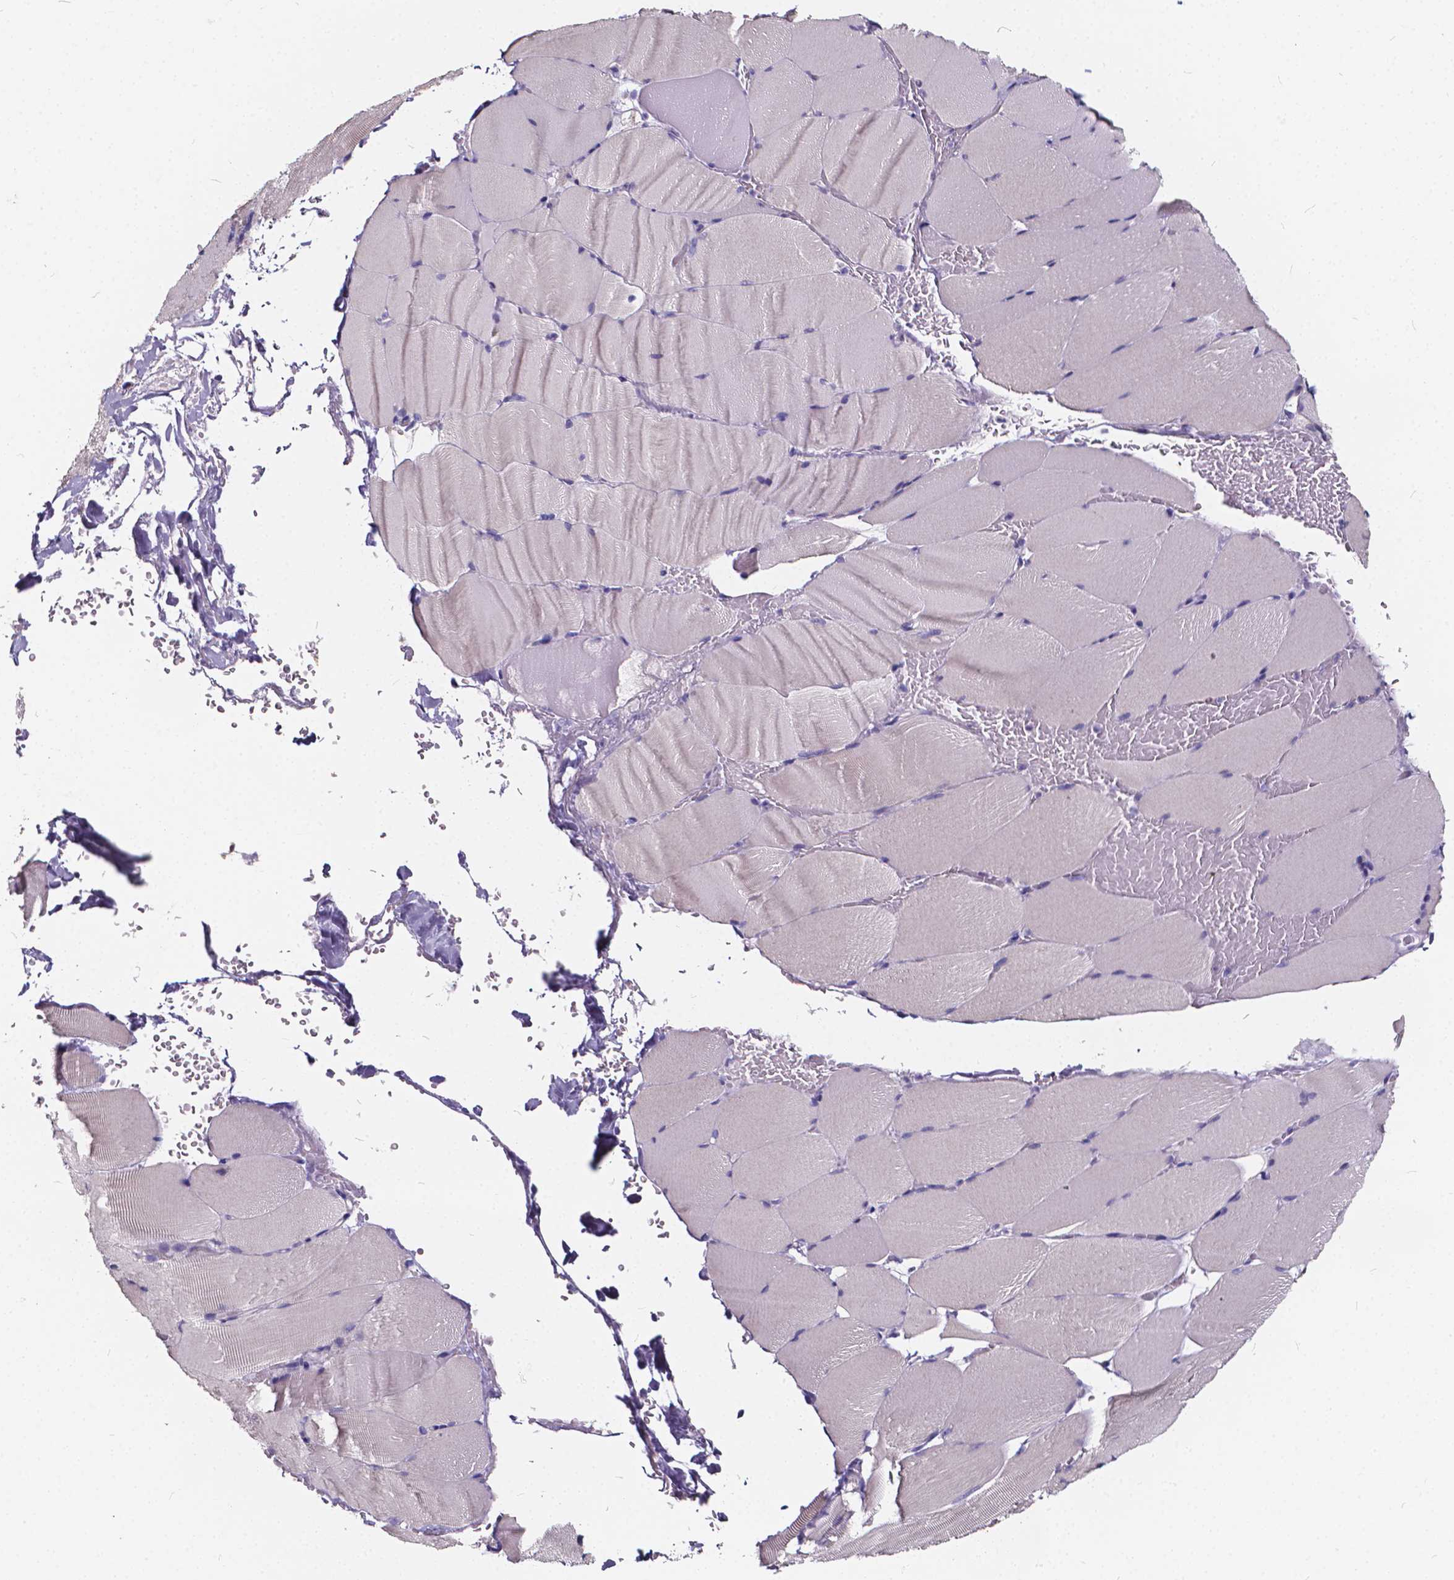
{"staining": {"intensity": "negative", "quantity": "none", "location": "none"}, "tissue": "skeletal muscle", "cell_type": "Myocytes", "image_type": "normal", "snomed": [{"axis": "morphology", "description": "Normal tissue, NOS"}, {"axis": "topography", "description": "Skeletal muscle"}], "caption": "This is an immunohistochemistry histopathology image of benign skeletal muscle. There is no expression in myocytes.", "gene": "SPEF2", "patient": {"sex": "female", "age": 37}}